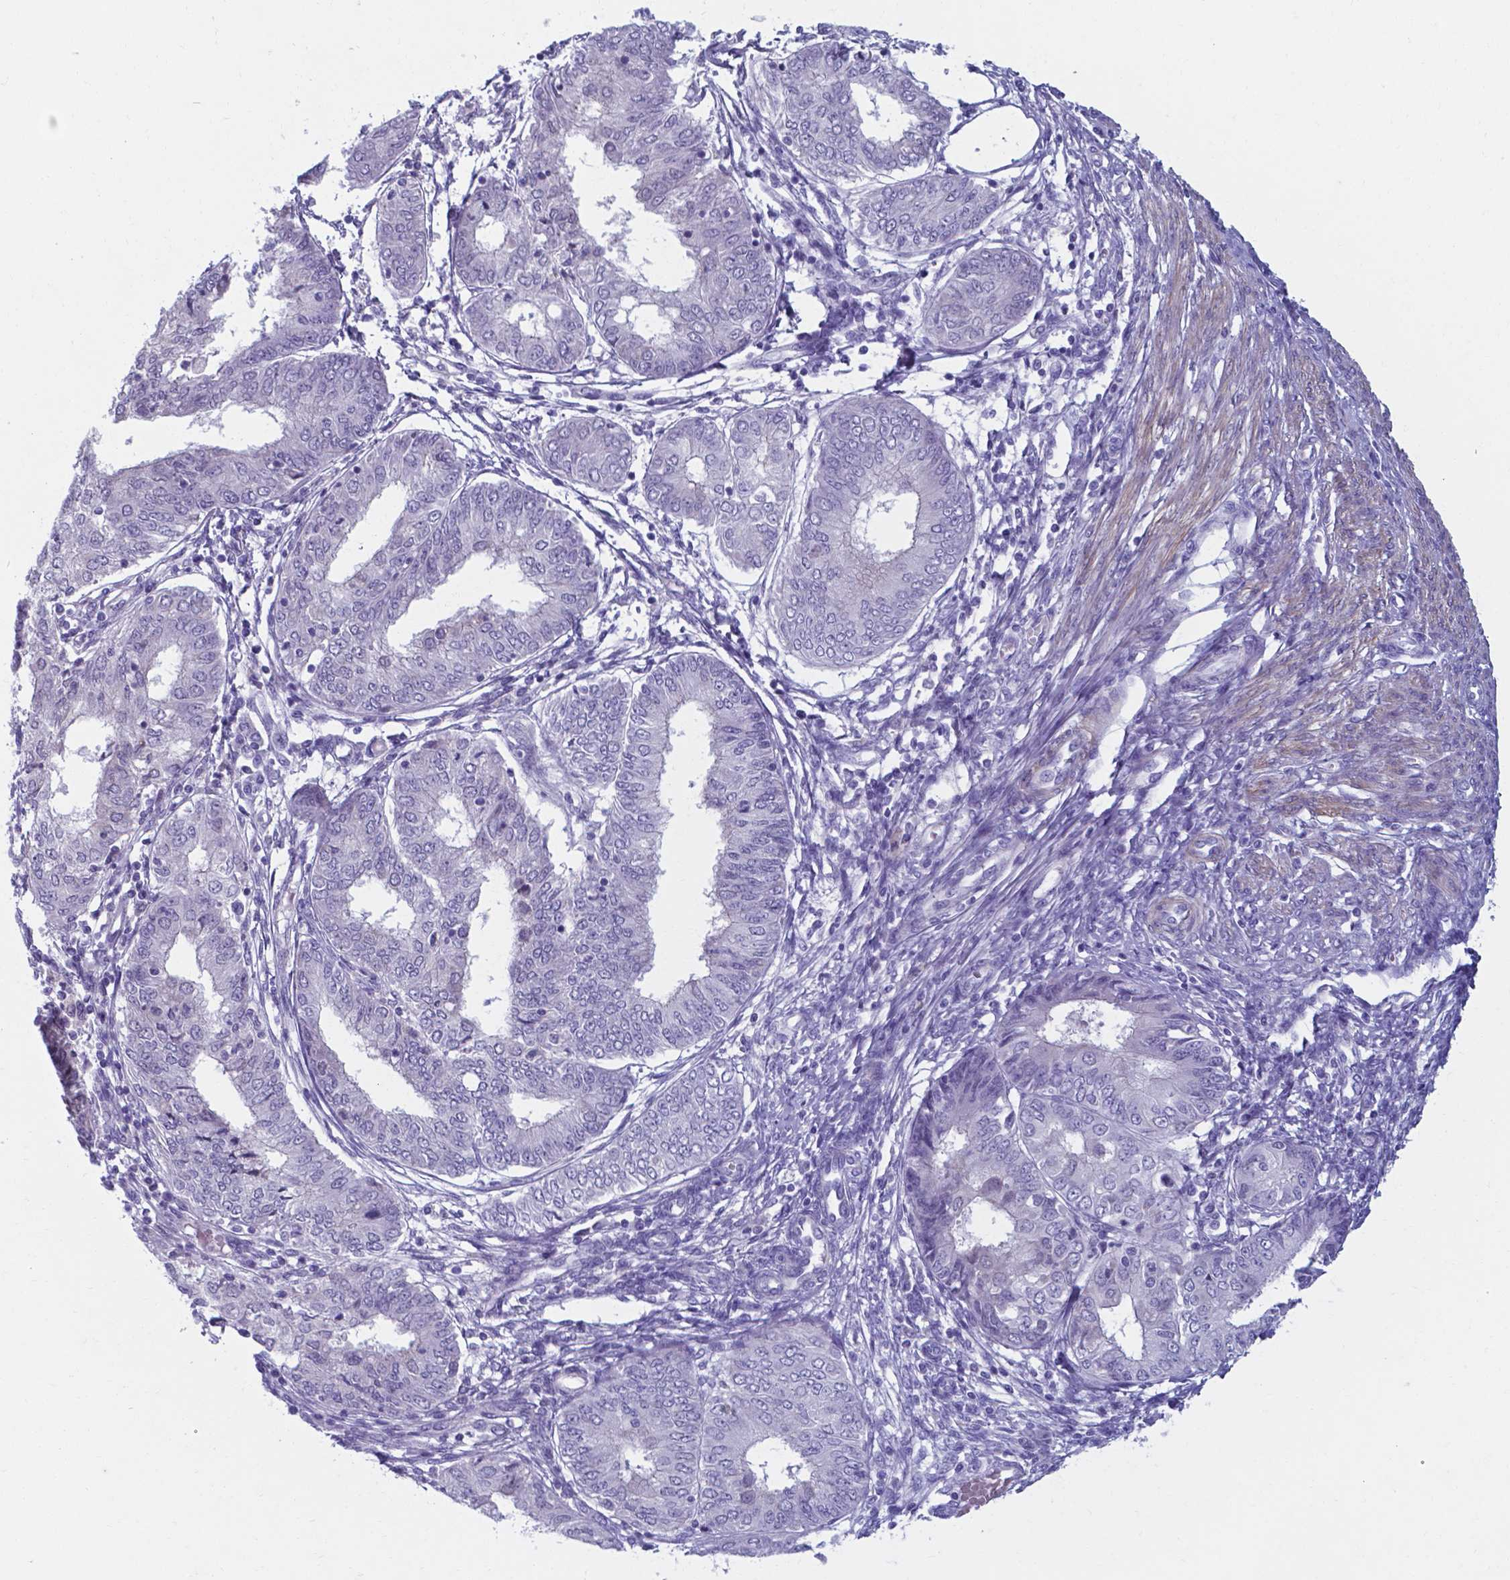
{"staining": {"intensity": "negative", "quantity": "none", "location": "none"}, "tissue": "endometrial cancer", "cell_type": "Tumor cells", "image_type": "cancer", "snomed": [{"axis": "morphology", "description": "Adenocarcinoma, NOS"}, {"axis": "topography", "description": "Endometrium"}], "caption": "Immunohistochemistry photomicrograph of human adenocarcinoma (endometrial) stained for a protein (brown), which displays no positivity in tumor cells. (DAB IHC with hematoxylin counter stain).", "gene": "AP5B1", "patient": {"sex": "female", "age": 68}}